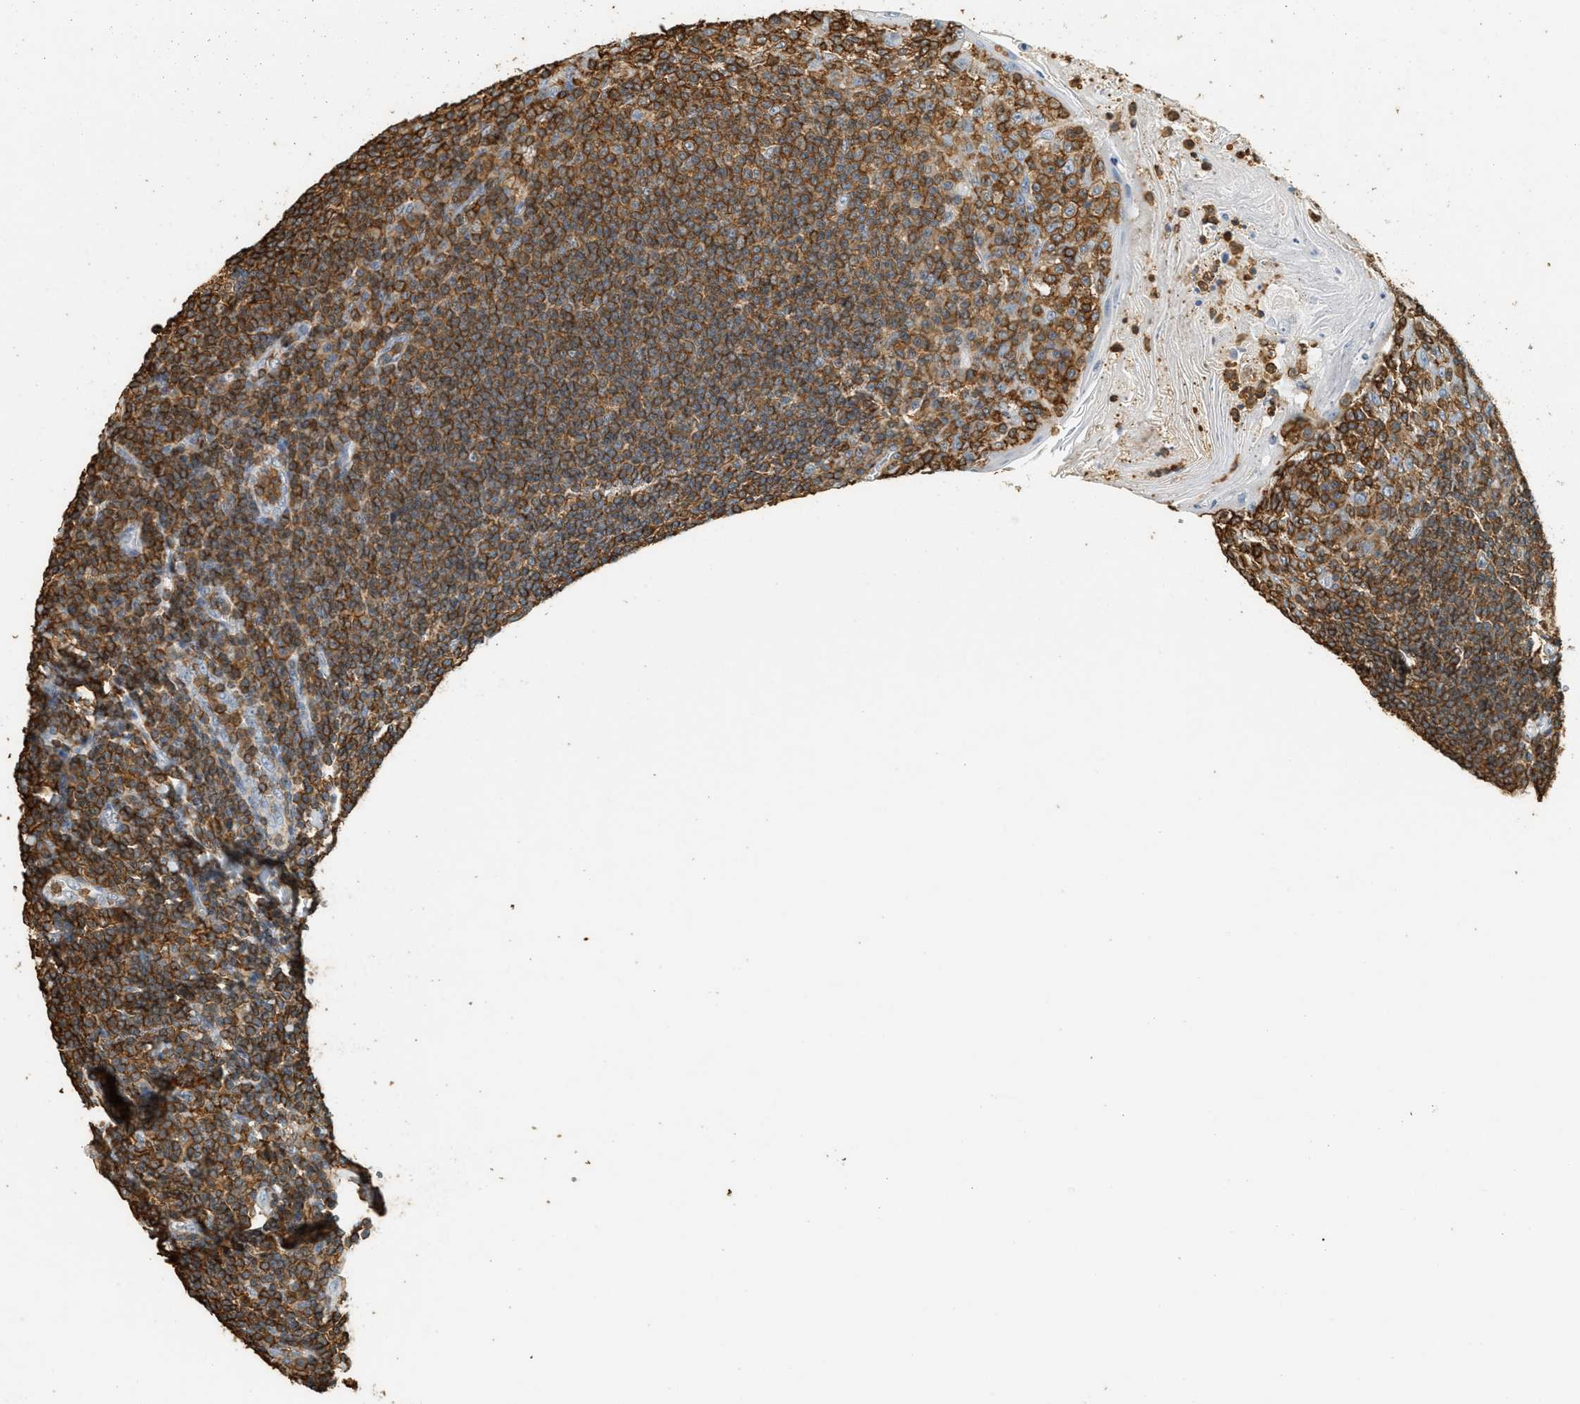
{"staining": {"intensity": "moderate", "quantity": ">75%", "location": "cytoplasmic/membranous"}, "tissue": "tonsil", "cell_type": "Germinal center cells", "image_type": "normal", "snomed": [{"axis": "morphology", "description": "Normal tissue, NOS"}, {"axis": "topography", "description": "Tonsil"}], "caption": "Immunohistochemical staining of unremarkable tonsil exhibits >75% levels of moderate cytoplasmic/membranous protein staining in about >75% of germinal center cells.", "gene": "LSP1", "patient": {"sex": "male", "age": 31}}